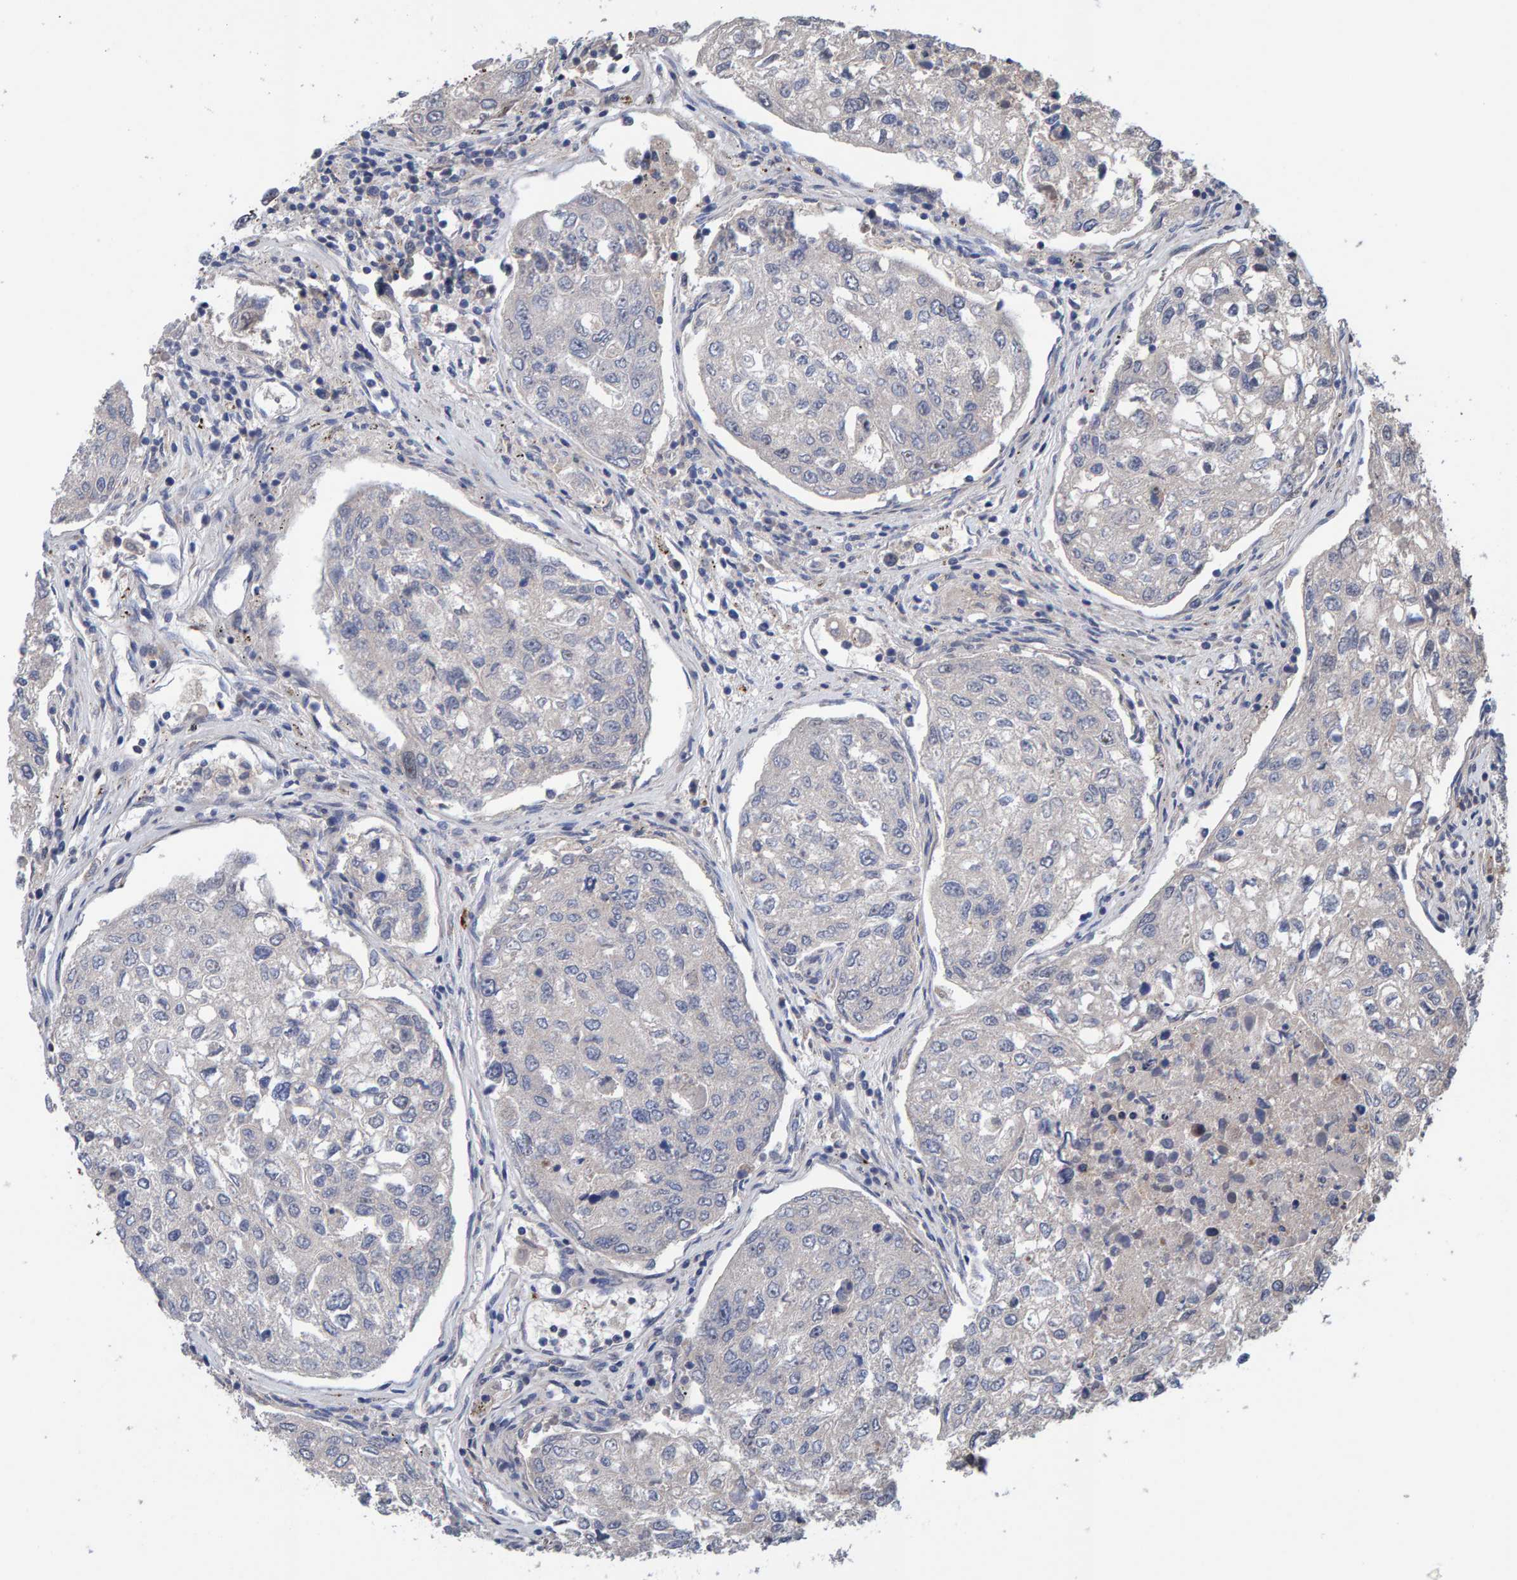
{"staining": {"intensity": "negative", "quantity": "none", "location": "none"}, "tissue": "urothelial cancer", "cell_type": "Tumor cells", "image_type": "cancer", "snomed": [{"axis": "morphology", "description": "Urothelial carcinoma, High grade"}, {"axis": "topography", "description": "Lymph node"}, {"axis": "topography", "description": "Urinary bladder"}], "caption": "DAB immunohistochemical staining of human urothelial cancer exhibits no significant staining in tumor cells. The staining is performed using DAB (3,3'-diaminobenzidine) brown chromogen with nuclei counter-stained in using hematoxylin.", "gene": "MFSD6L", "patient": {"sex": "male", "age": 51}}